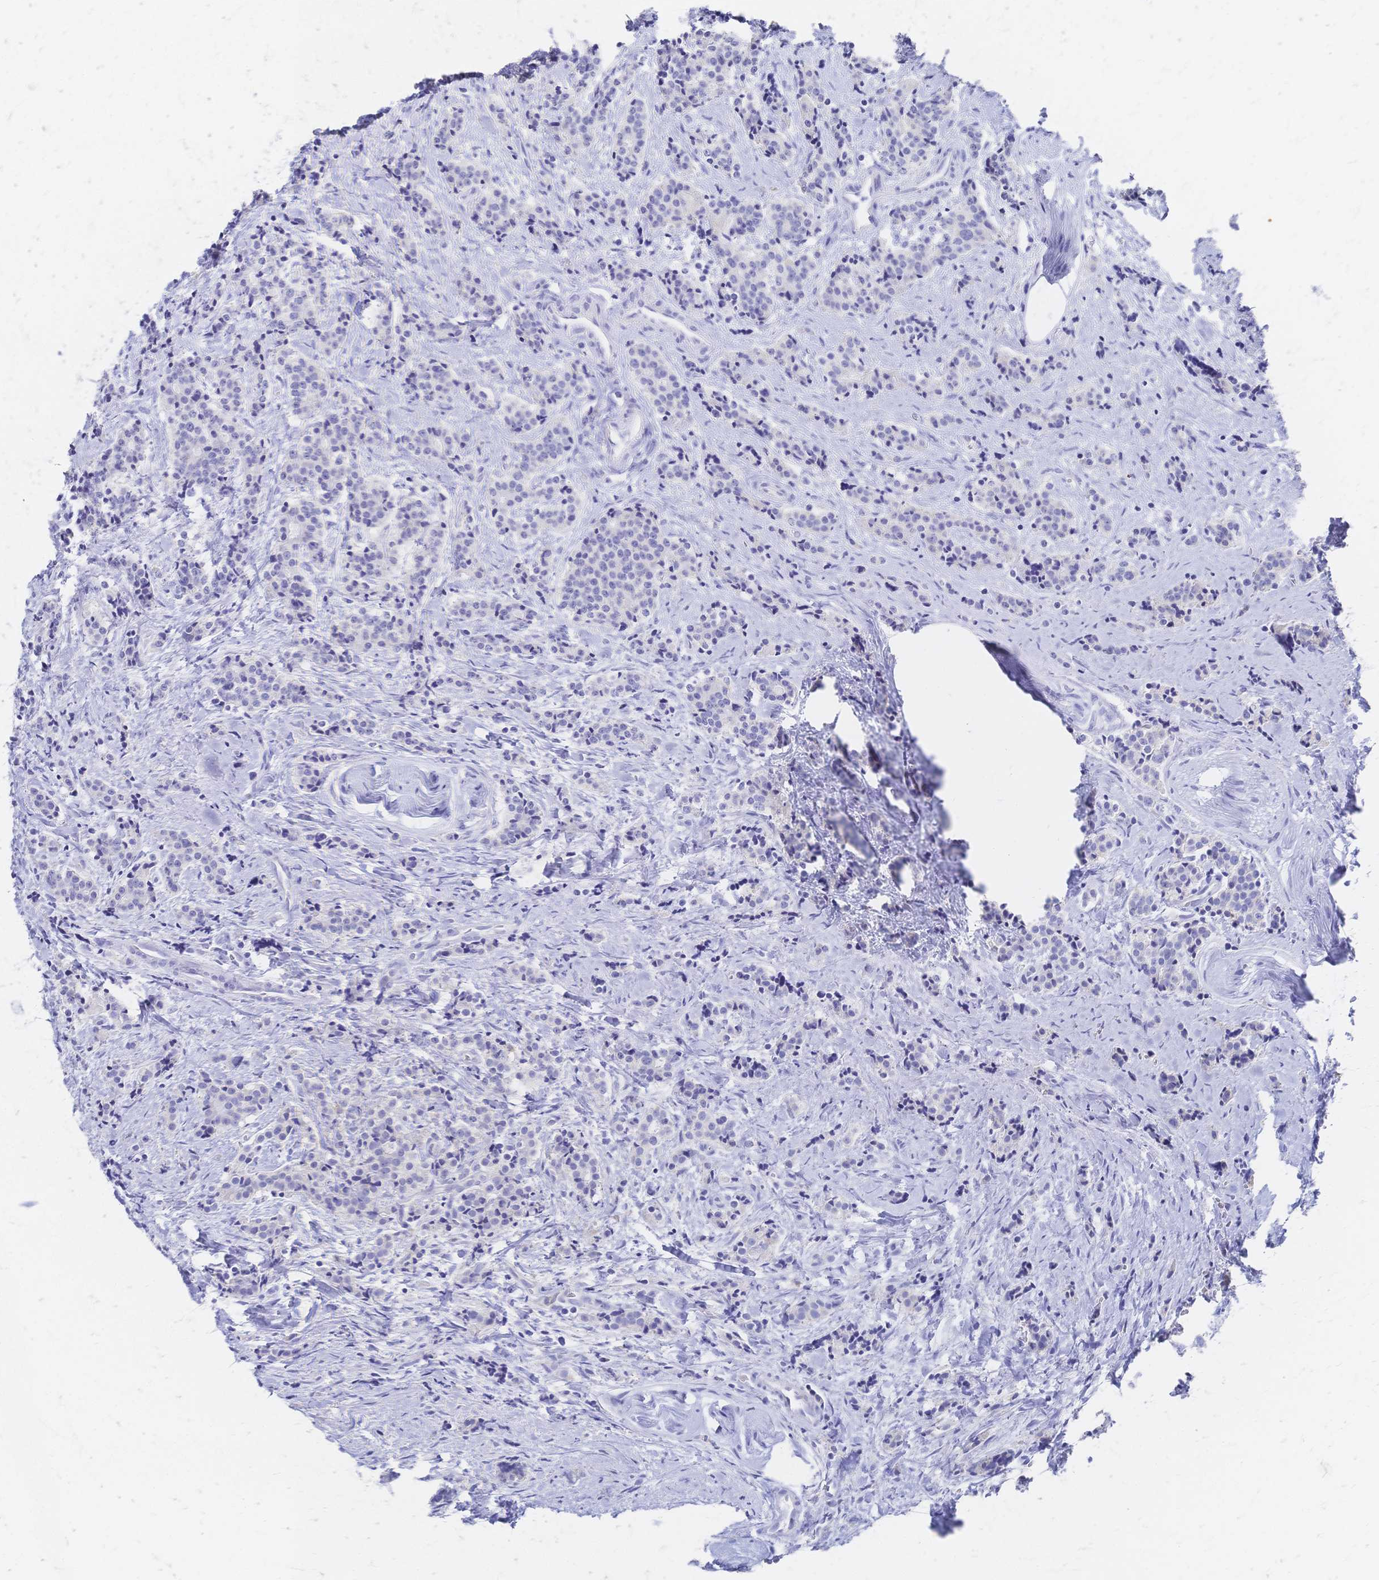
{"staining": {"intensity": "negative", "quantity": "none", "location": "none"}, "tissue": "carcinoid", "cell_type": "Tumor cells", "image_type": "cancer", "snomed": [{"axis": "morphology", "description": "Carcinoid, malignant, NOS"}, {"axis": "topography", "description": "Small intestine"}], "caption": "A high-resolution image shows IHC staining of carcinoid, which displays no significant expression in tumor cells. (Brightfield microscopy of DAB IHC at high magnification).", "gene": "SLC5A1", "patient": {"sex": "female", "age": 73}}